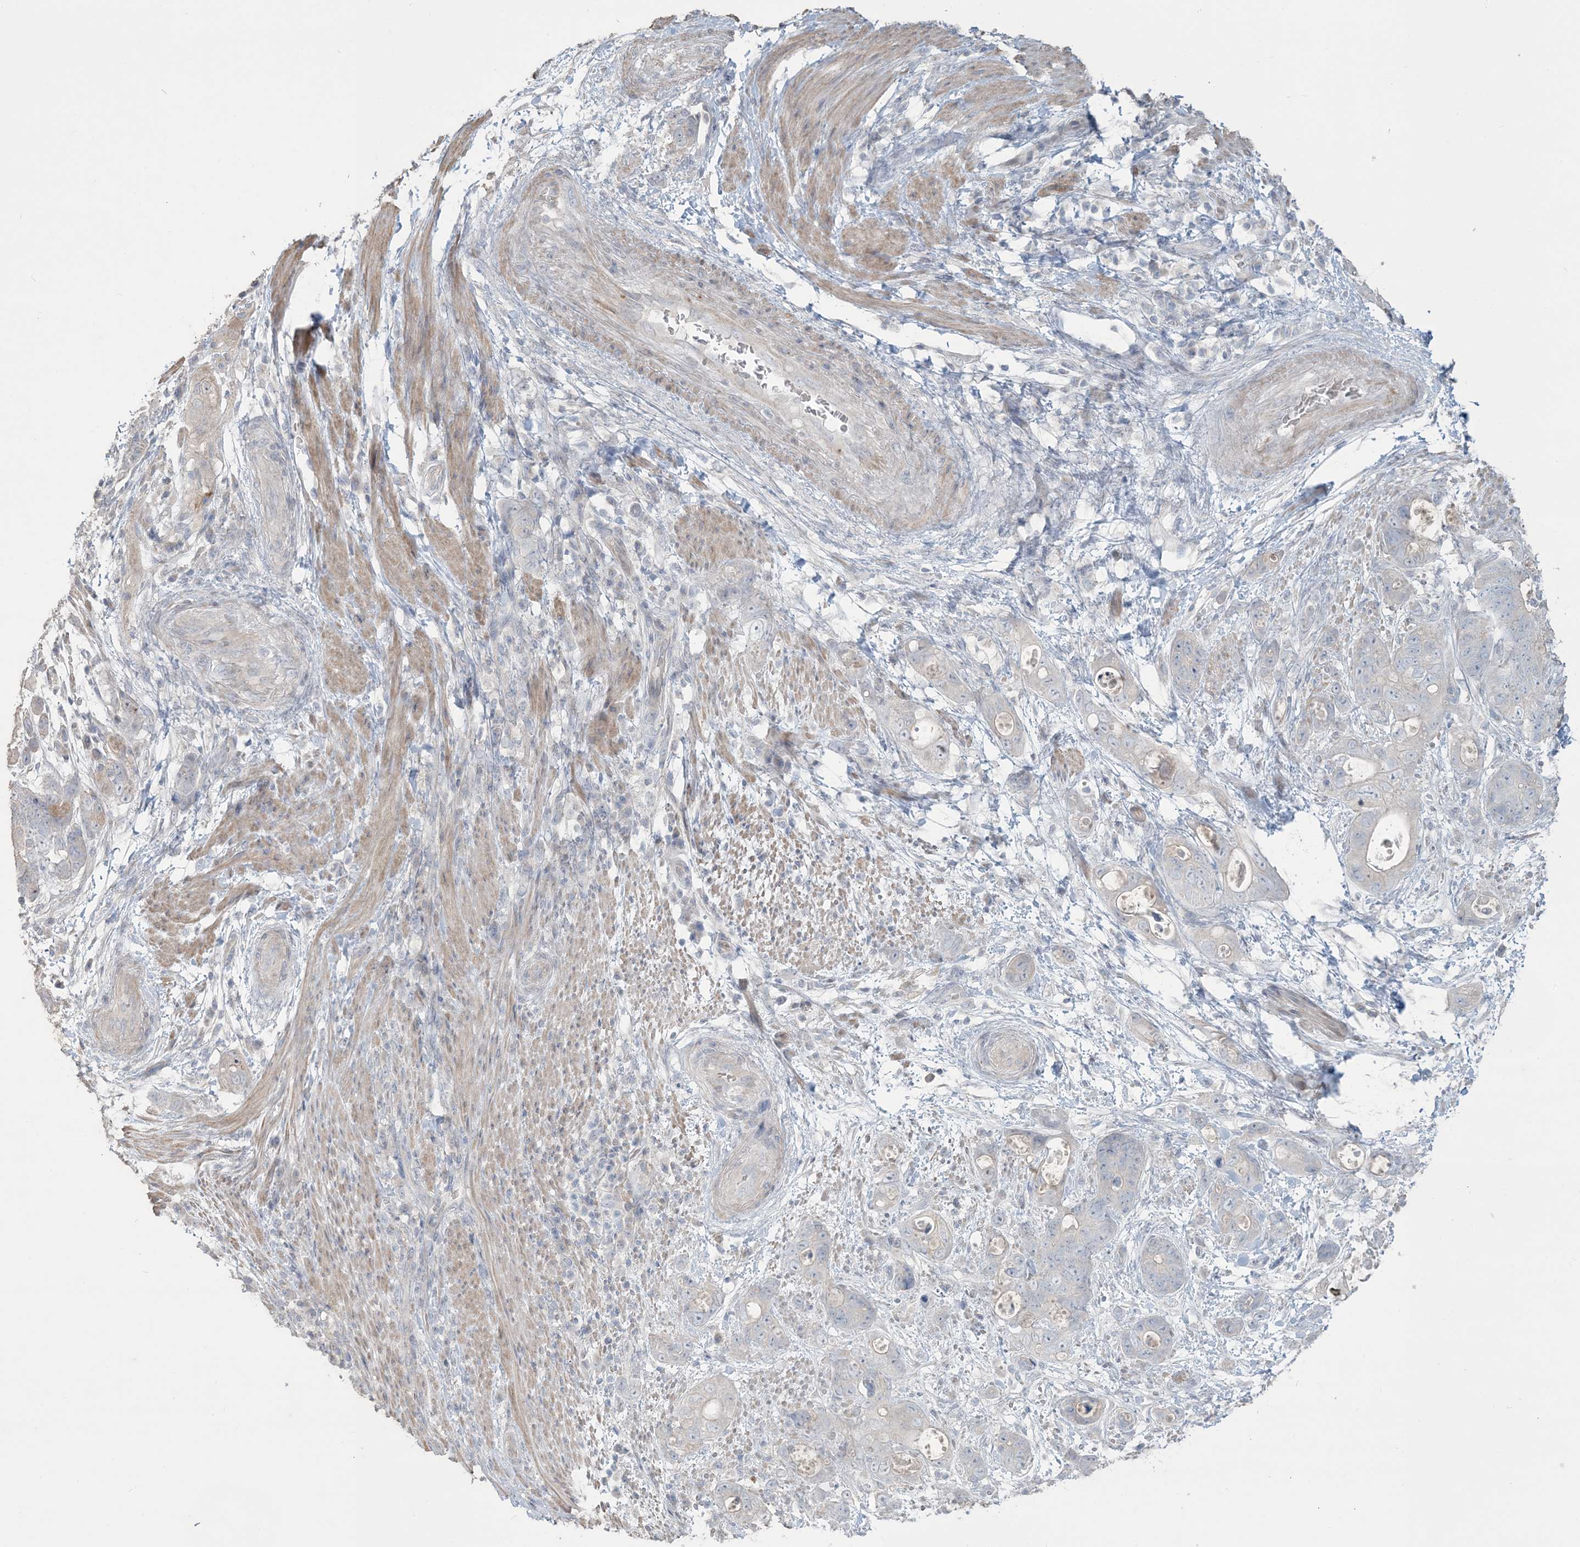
{"staining": {"intensity": "negative", "quantity": "none", "location": "none"}, "tissue": "stomach cancer", "cell_type": "Tumor cells", "image_type": "cancer", "snomed": [{"axis": "morphology", "description": "Adenocarcinoma, NOS"}, {"axis": "topography", "description": "Stomach"}], "caption": "Human adenocarcinoma (stomach) stained for a protein using immunohistochemistry (IHC) reveals no positivity in tumor cells.", "gene": "NPHS2", "patient": {"sex": "female", "age": 89}}